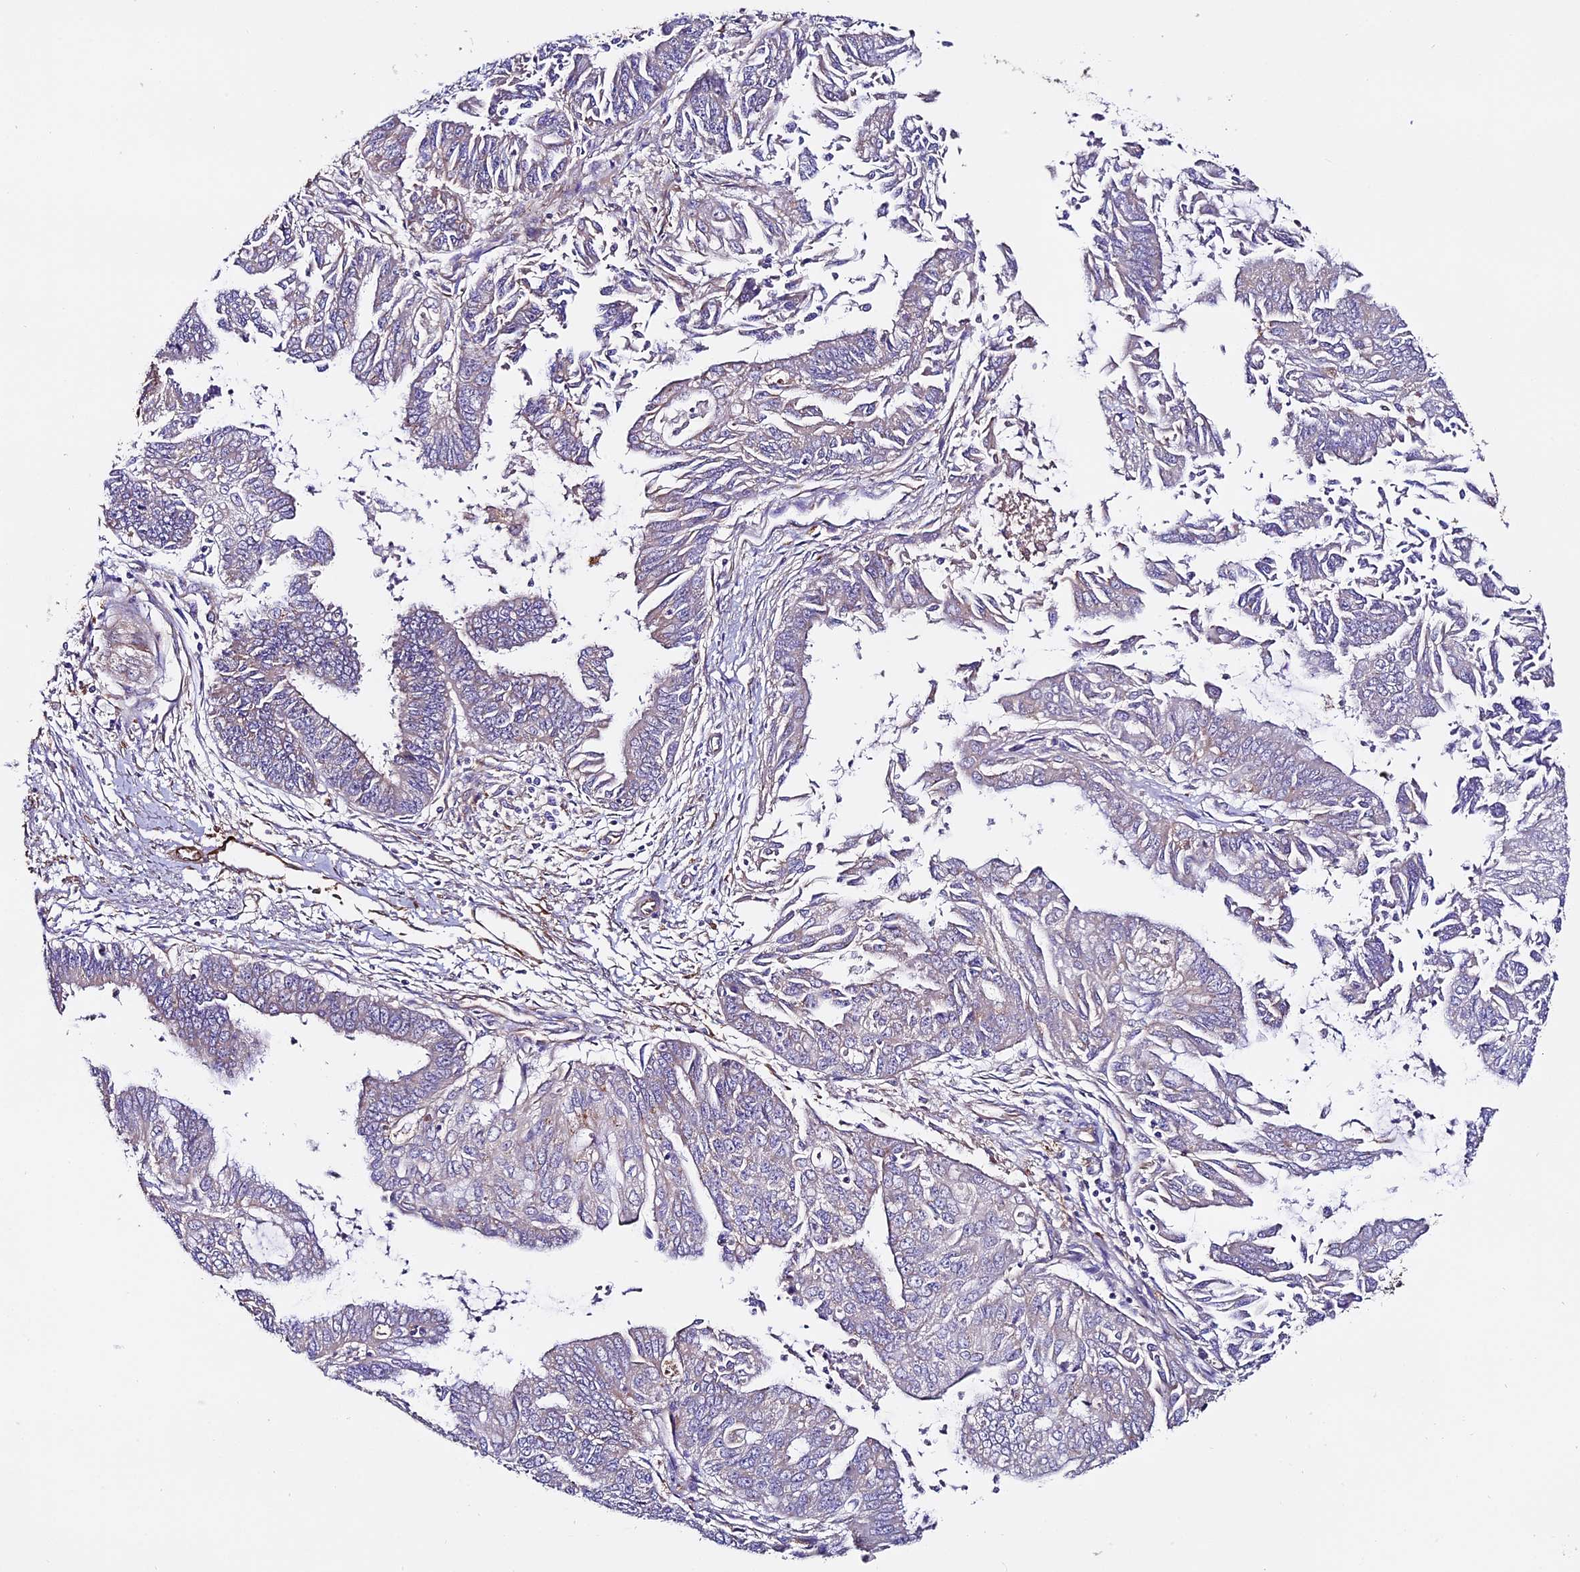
{"staining": {"intensity": "weak", "quantity": "<25%", "location": "cytoplasmic/membranous"}, "tissue": "endometrial cancer", "cell_type": "Tumor cells", "image_type": "cancer", "snomed": [{"axis": "morphology", "description": "Adenocarcinoma, NOS"}, {"axis": "topography", "description": "Endometrium"}], "caption": "Adenocarcinoma (endometrial) was stained to show a protein in brown. There is no significant staining in tumor cells.", "gene": "CLN5", "patient": {"sex": "female", "age": 73}}